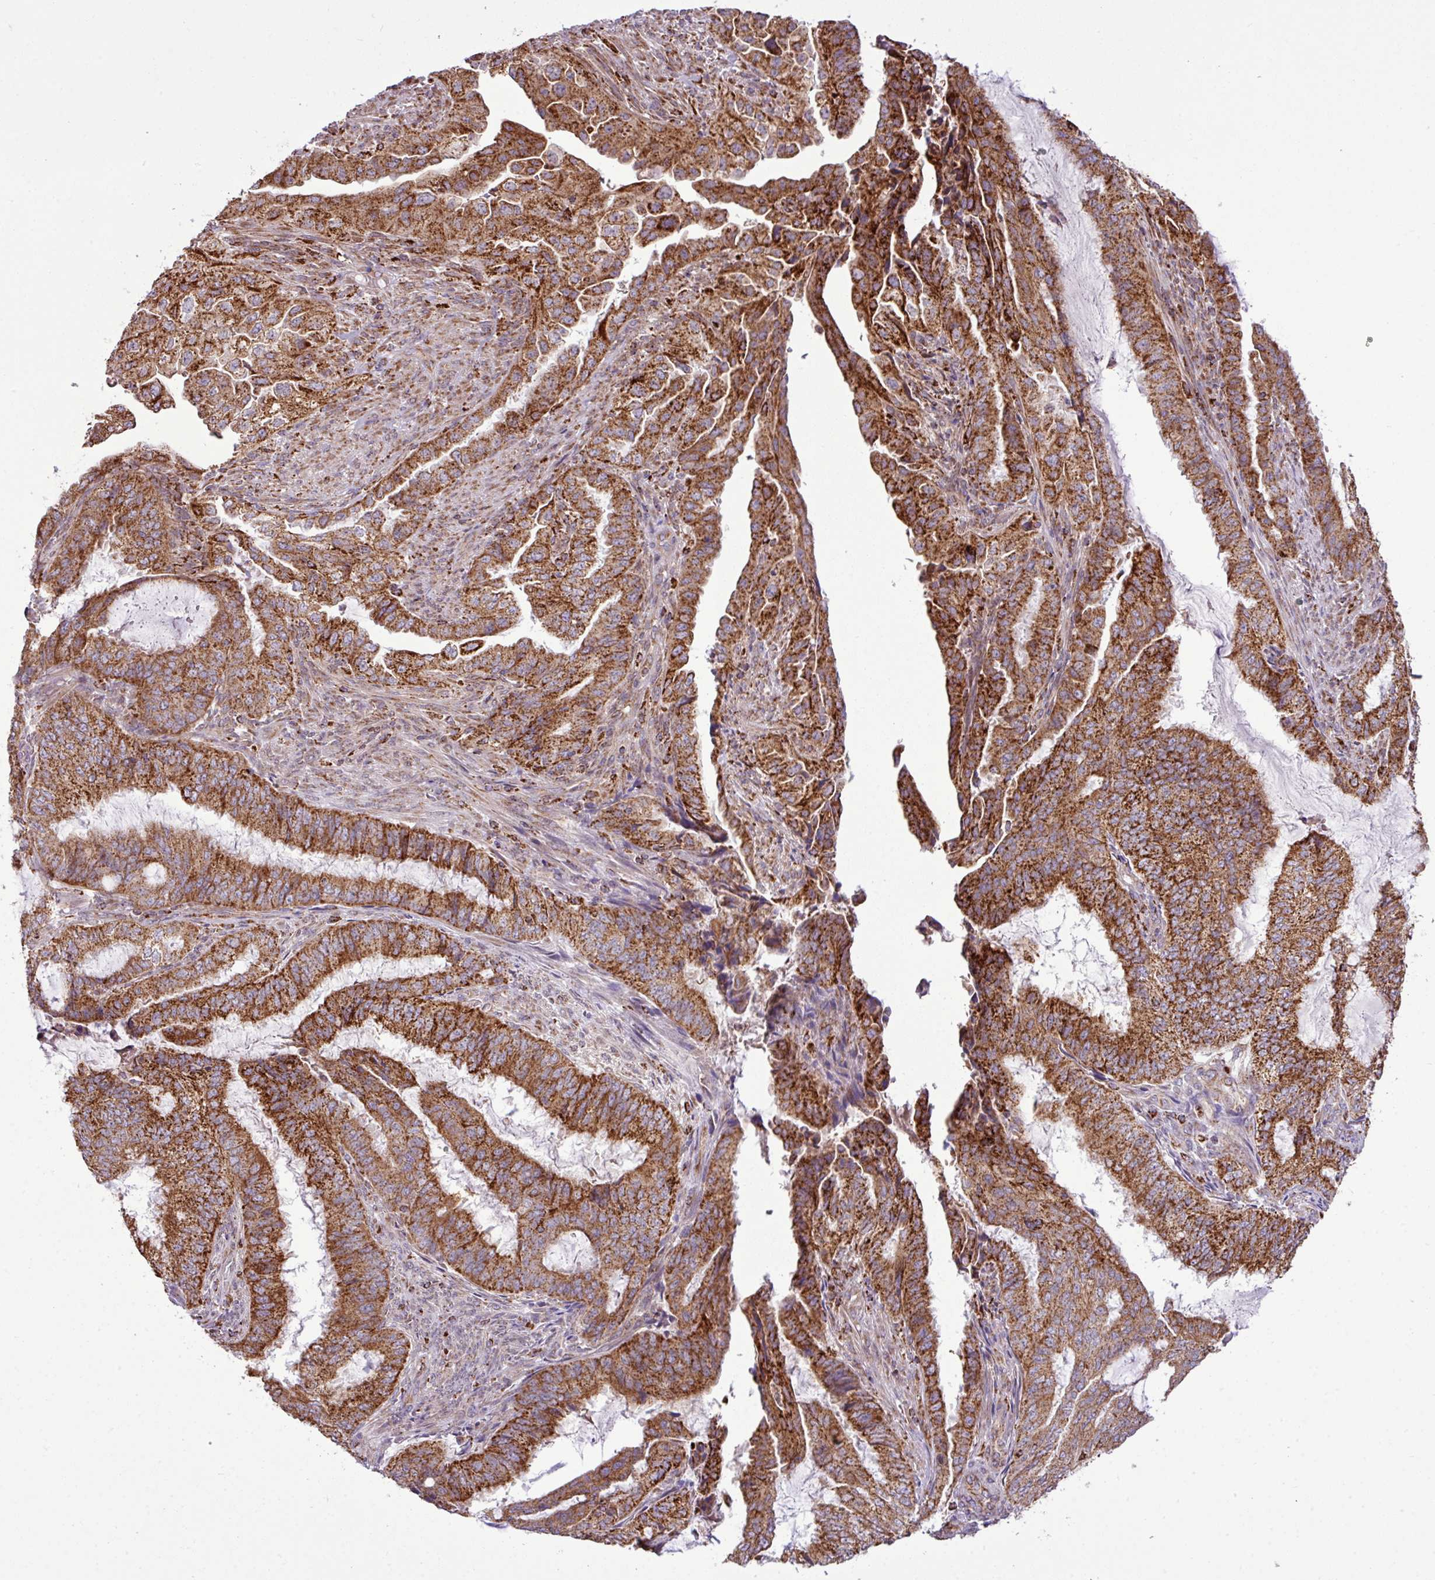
{"staining": {"intensity": "strong", "quantity": ">75%", "location": "cytoplasmic/membranous"}, "tissue": "endometrial cancer", "cell_type": "Tumor cells", "image_type": "cancer", "snomed": [{"axis": "morphology", "description": "Adenocarcinoma, NOS"}, {"axis": "topography", "description": "Endometrium"}], "caption": "Approximately >75% of tumor cells in adenocarcinoma (endometrial) exhibit strong cytoplasmic/membranous protein staining as visualized by brown immunohistochemical staining.", "gene": "ZNF569", "patient": {"sex": "female", "age": 51}}